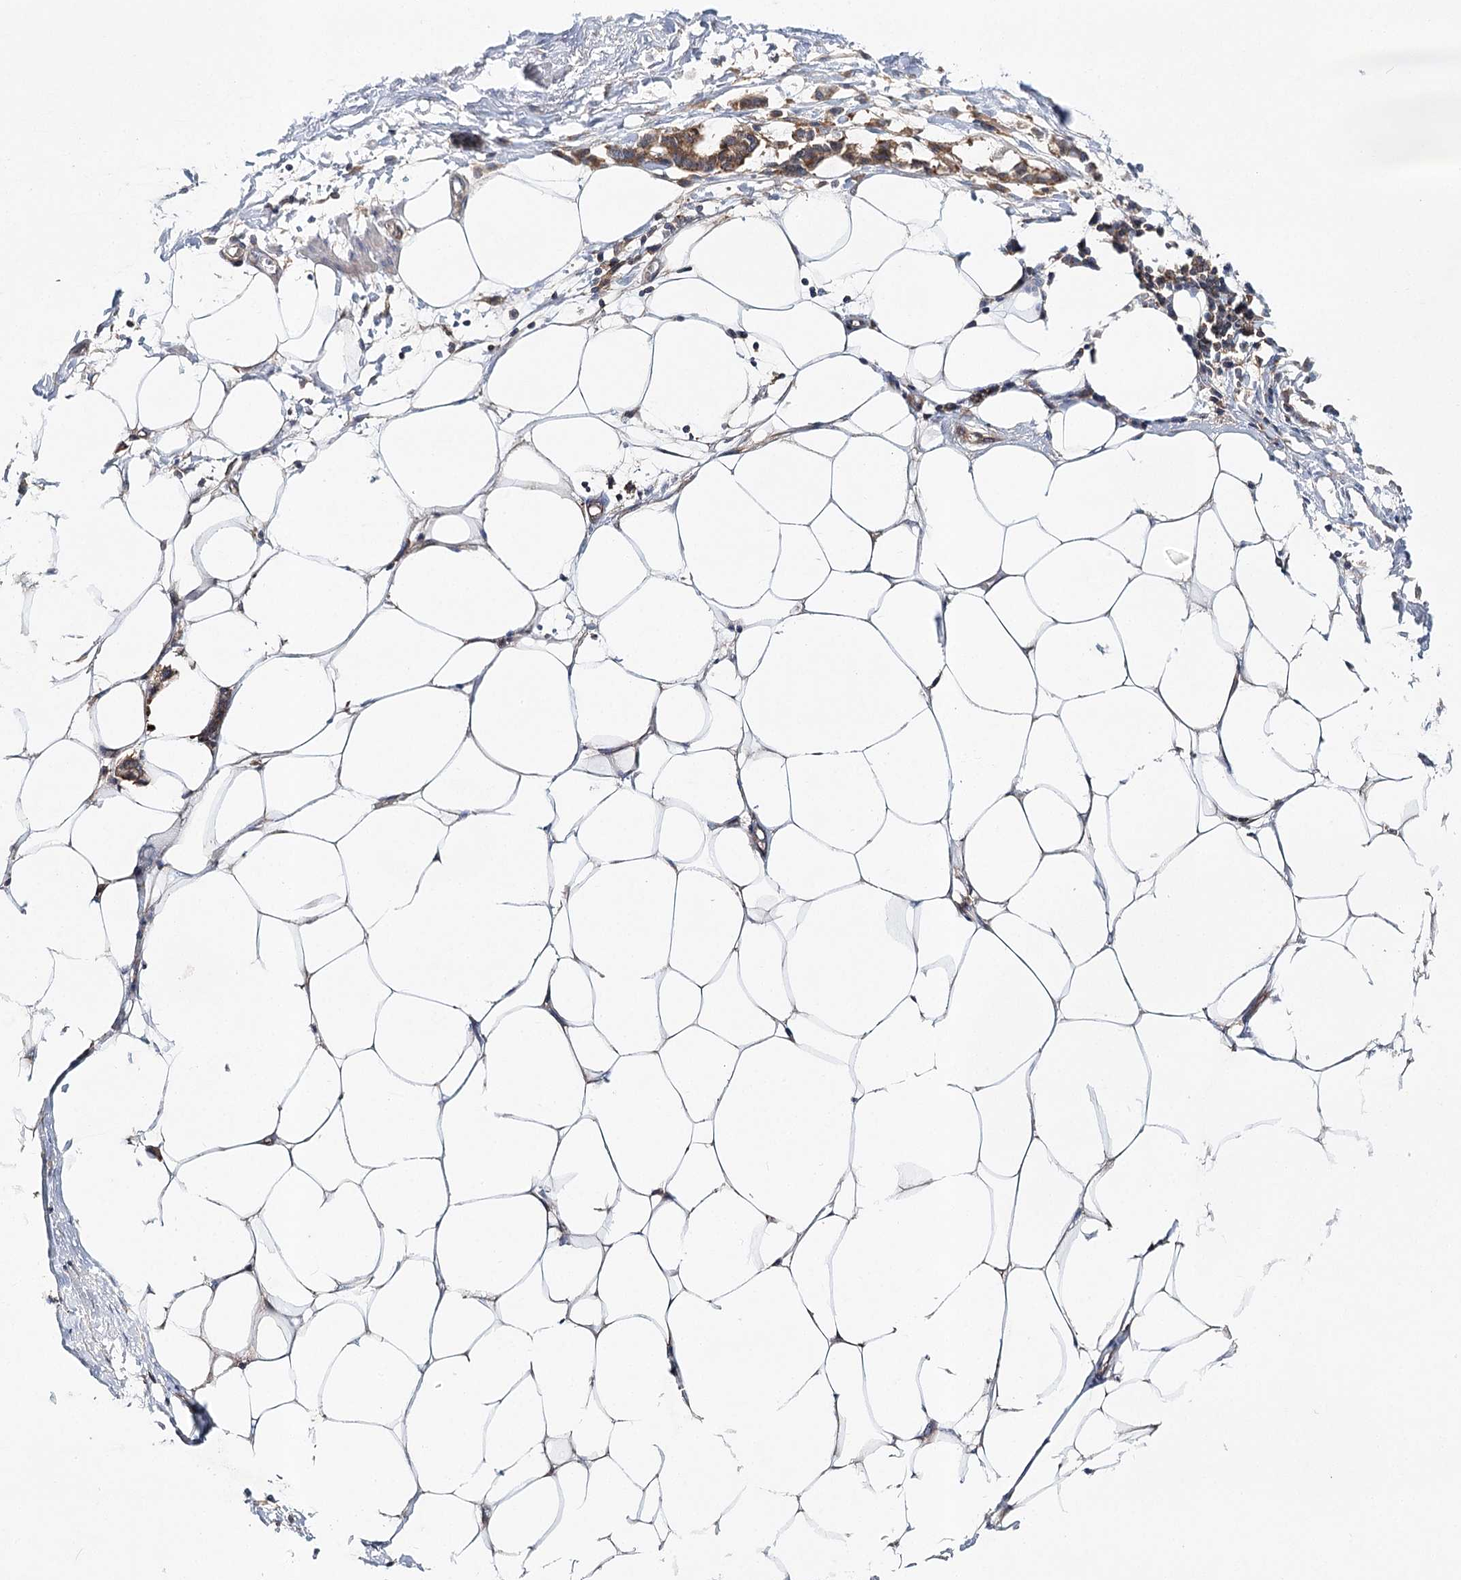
{"staining": {"intensity": "negative", "quantity": "none", "location": "none"}, "tissue": "adipose tissue", "cell_type": "Adipocytes", "image_type": "normal", "snomed": [{"axis": "morphology", "description": "Normal tissue, NOS"}, {"axis": "morphology", "description": "Adenocarcinoma, NOS"}, {"axis": "topography", "description": "Colon"}, {"axis": "topography", "description": "Peripheral nerve tissue"}], "caption": "Immunohistochemistry (IHC) photomicrograph of normal human adipose tissue stained for a protein (brown), which reveals no staining in adipocytes. Brightfield microscopy of immunohistochemistry stained with DAB (brown) and hematoxylin (blue), captured at high magnification.", "gene": "ABRAXAS2", "patient": {"sex": "male", "age": 14}}